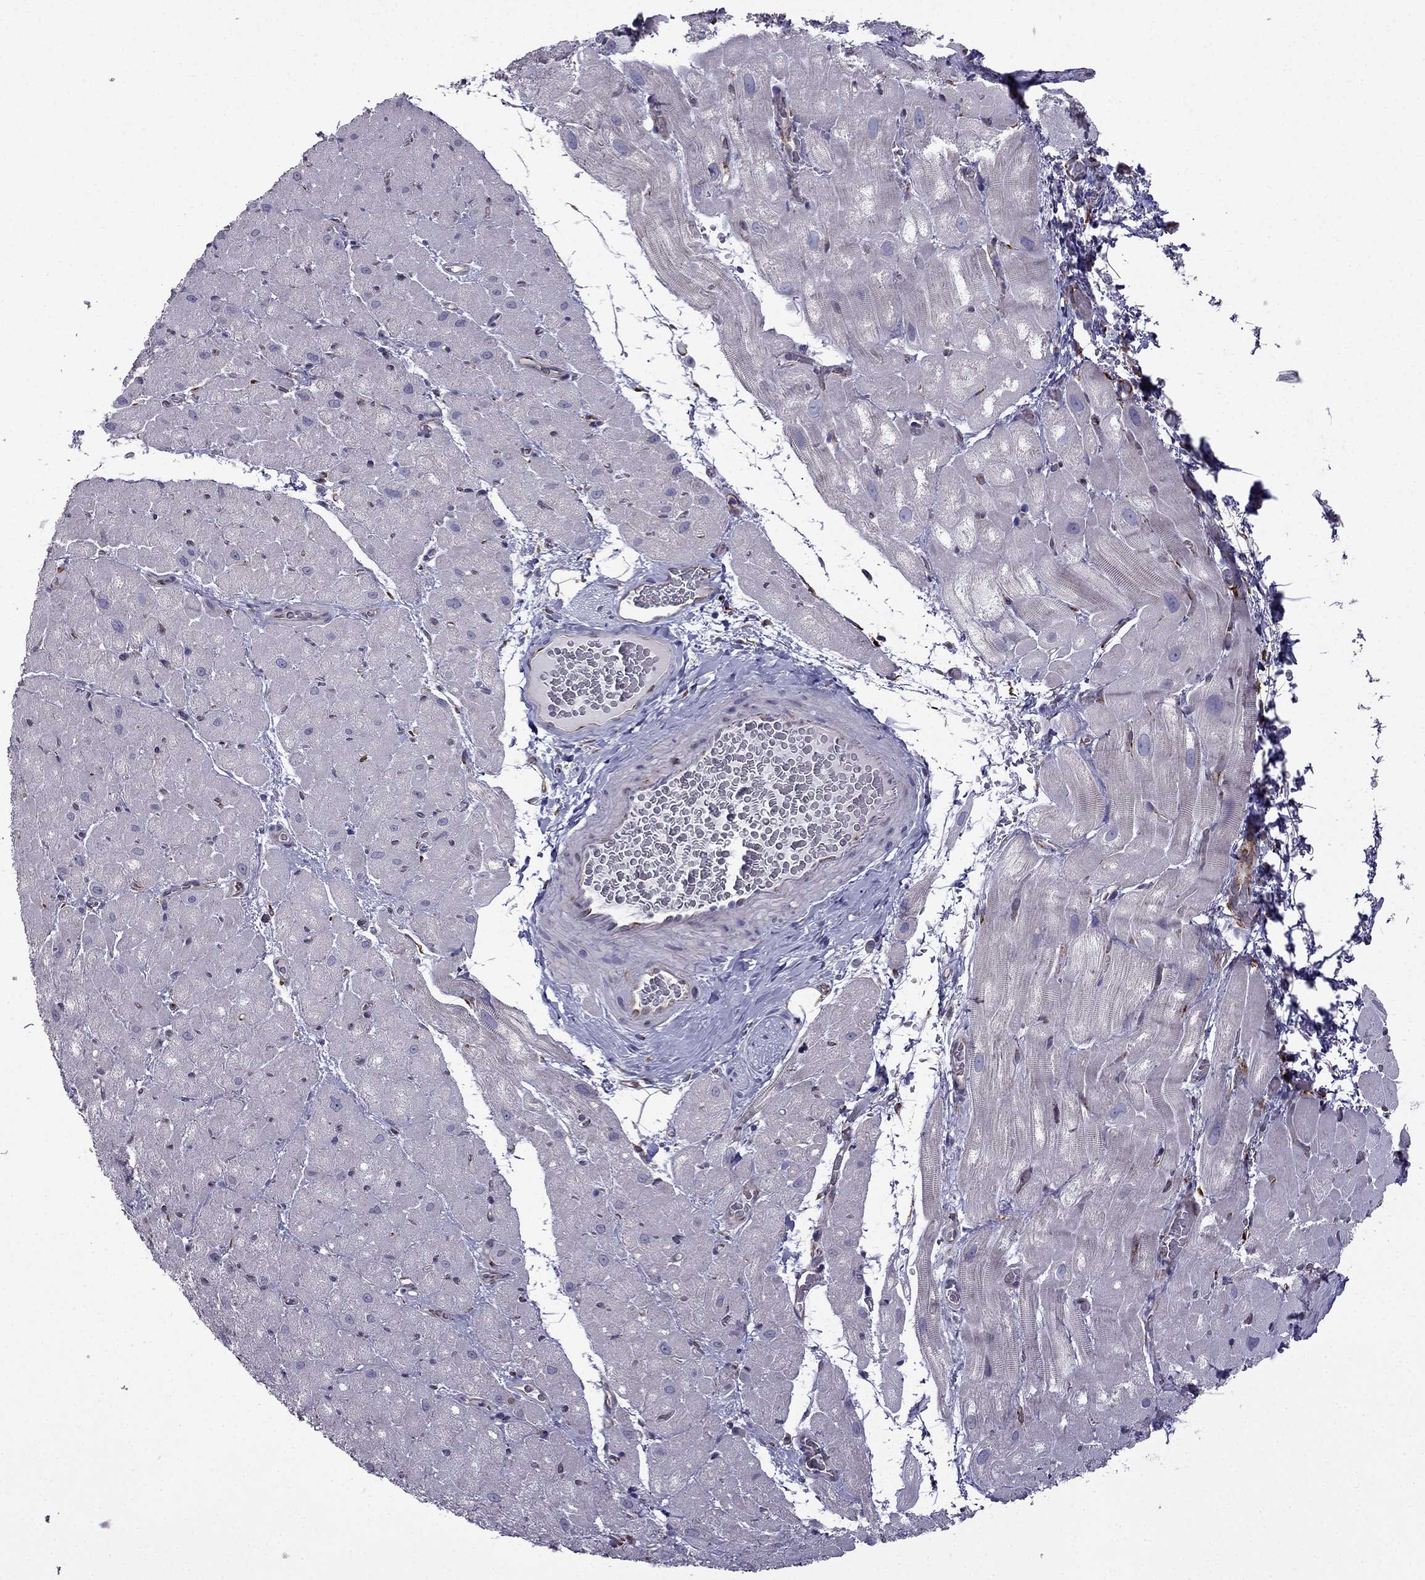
{"staining": {"intensity": "negative", "quantity": "none", "location": "none"}, "tissue": "heart muscle", "cell_type": "Cardiomyocytes", "image_type": "normal", "snomed": [{"axis": "morphology", "description": "Normal tissue, NOS"}, {"axis": "topography", "description": "Heart"}], "caption": "The histopathology image shows no significant expression in cardiomyocytes of heart muscle. (DAB IHC visualized using brightfield microscopy, high magnification).", "gene": "IKBIP", "patient": {"sex": "male", "age": 61}}